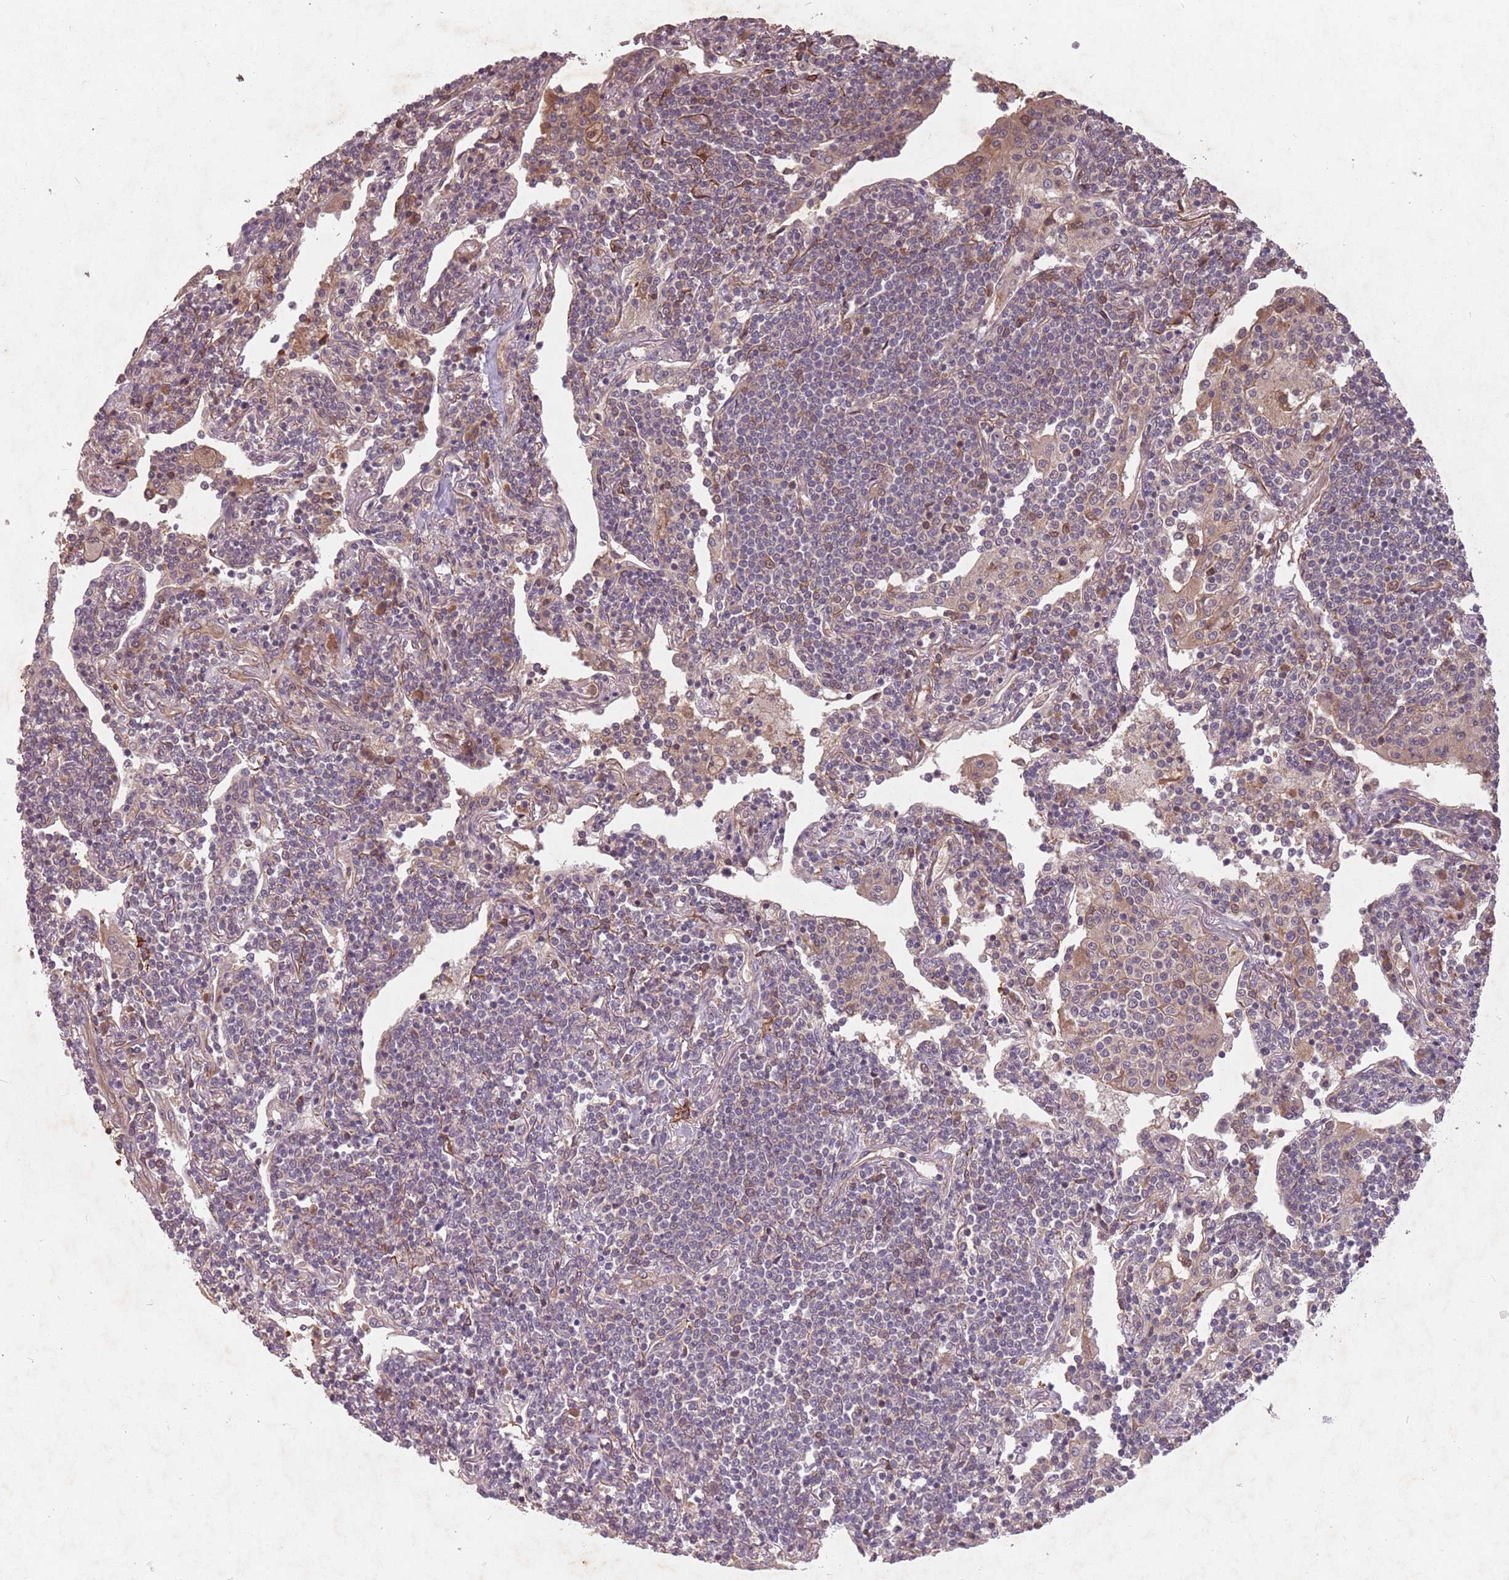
{"staining": {"intensity": "negative", "quantity": "none", "location": "none"}, "tissue": "lymphoma", "cell_type": "Tumor cells", "image_type": "cancer", "snomed": [{"axis": "morphology", "description": "Malignant lymphoma, non-Hodgkin's type, Low grade"}, {"axis": "topography", "description": "Lung"}], "caption": "Protein analysis of lymphoma exhibits no significant positivity in tumor cells. The staining is performed using DAB (3,3'-diaminobenzidine) brown chromogen with nuclei counter-stained in using hematoxylin.", "gene": "GPR180", "patient": {"sex": "female", "age": 71}}